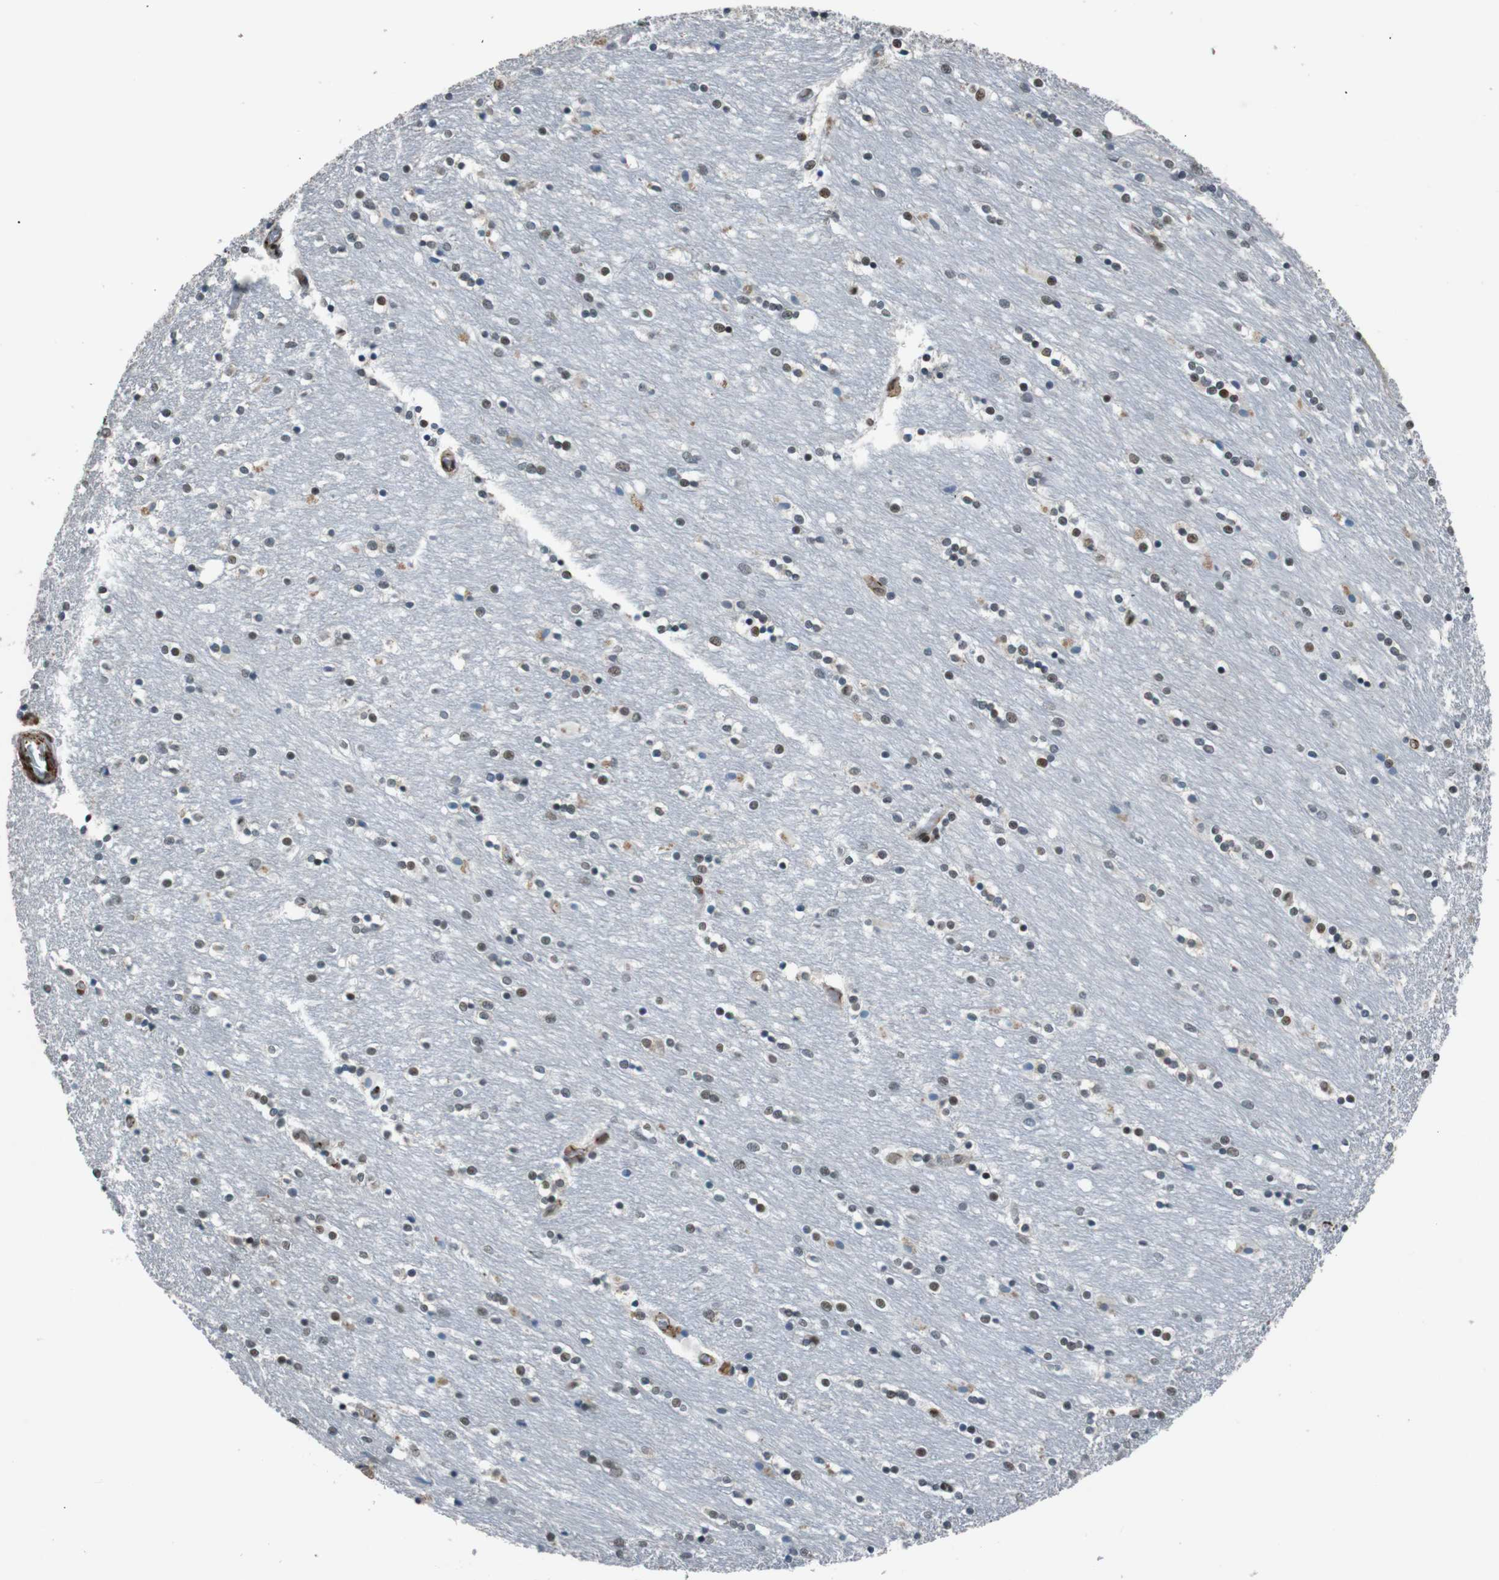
{"staining": {"intensity": "weak", "quantity": "25%-75%", "location": "nuclear"}, "tissue": "caudate", "cell_type": "Glial cells", "image_type": "normal", "snomed": [{"axis": "morphology", "description": "Normal tissue, NOS"}, {"axis": "topography", "description": "Lateral ventricle wall"}], "caption": "IHC photomicrograph of normal caudate stained for a protein (brown), which shows low levels of weak nuclear positivity in about 25%-75% of glial cells.", "gene": "HEXIM1", "patient": {"sex": "female", "age": 54}}